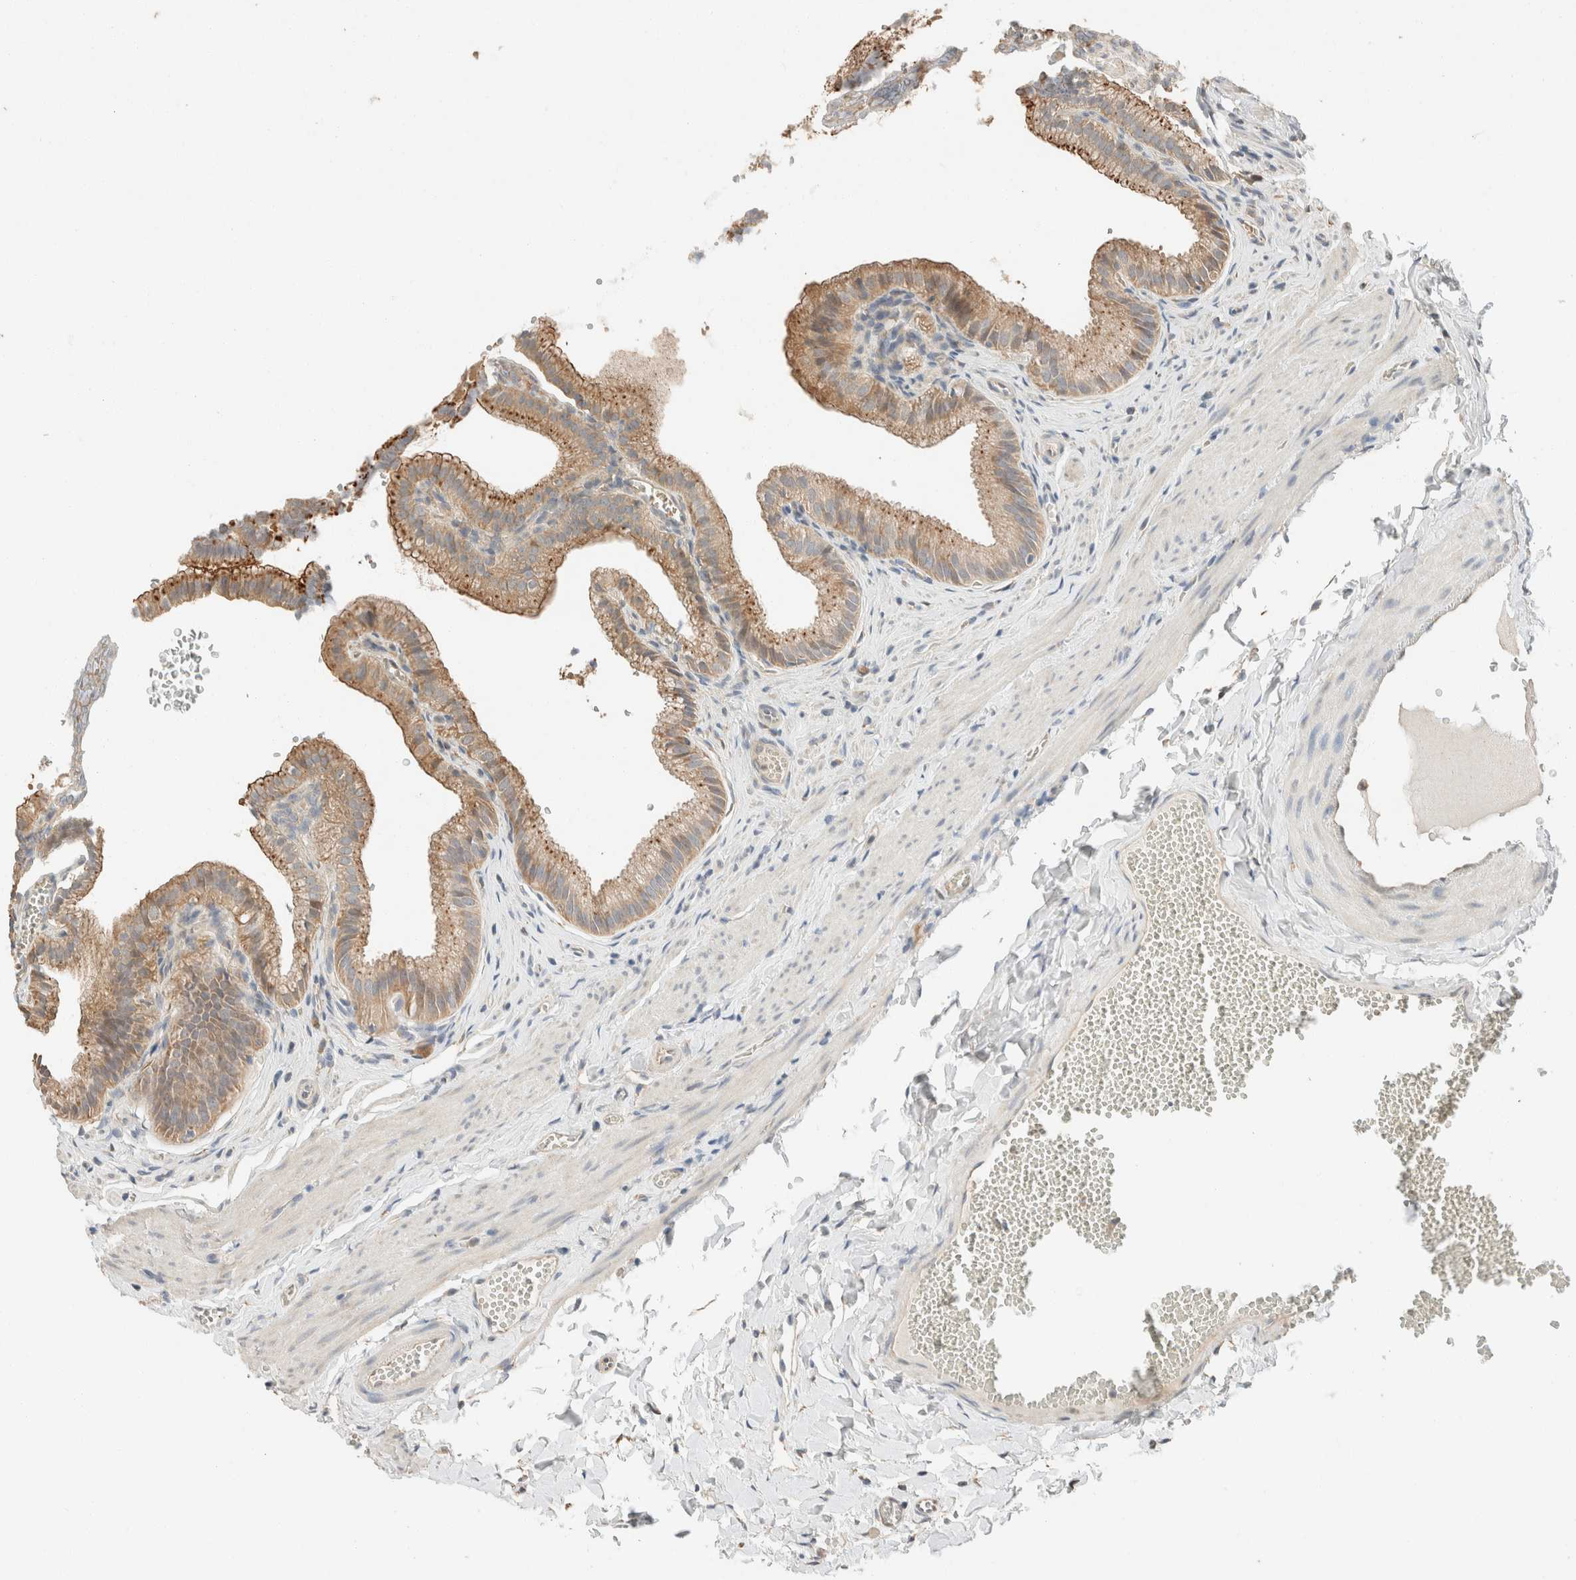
{"staining": {"intensity": "moderate", "quantity": ">75%", "location": "cytoplasmic/membranous"}, "tissue": "gallbladder", "cell_type": "Glandular cells", "image_type": "normal", "snomed": [{"axis": "morphology", "description": "Normal tissue, NOS"}, {"axis": "topography", "description": "Gallbladder"}], "caption": "Immunohistochemical staining of normal gallbladder displays moderate cytoplasmic/membranous protein positivity in about >75% of glandular cells.", "gene": "TUBD1", "patient": {"sex": "male", "age": 38}}